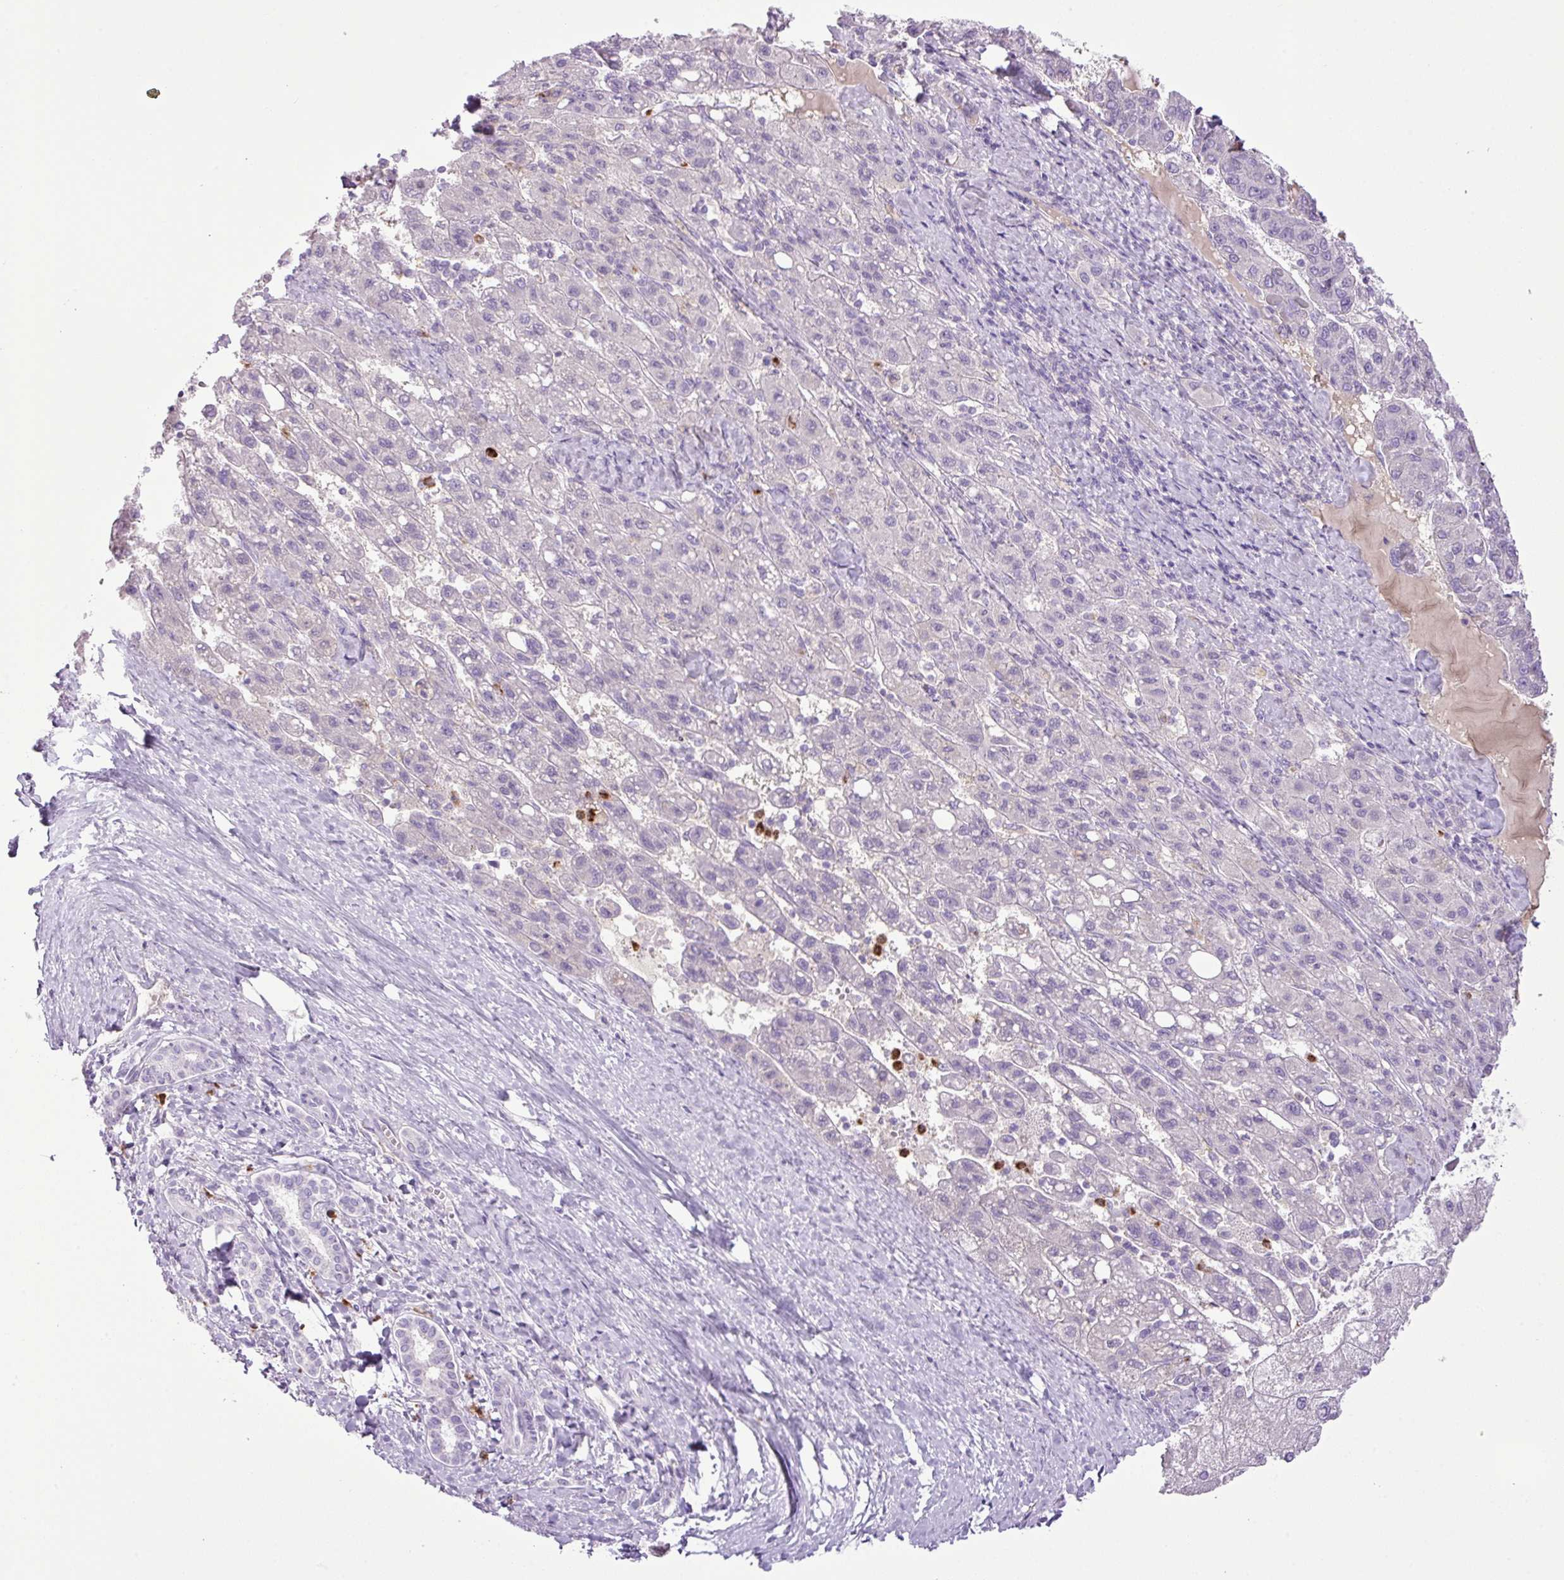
{"staining": {"intensity": "negative", "quantity": "none", "location": "none"}, "tissue": "liver cancer", "cell_type": "Tumor cells", "image_type": "cancer", "snomed": [{"axis": "morphology", "description": "Carcinoma, Hepatocellular, NOS"}, {"axis": "topography", "description": "Liver"}], "caption": "This is an IHC histopathology image of liver cancer. There is no staining in tumor cells.", "gene": "HTR3E", "patient": {"sex": "female", "age": 82}}